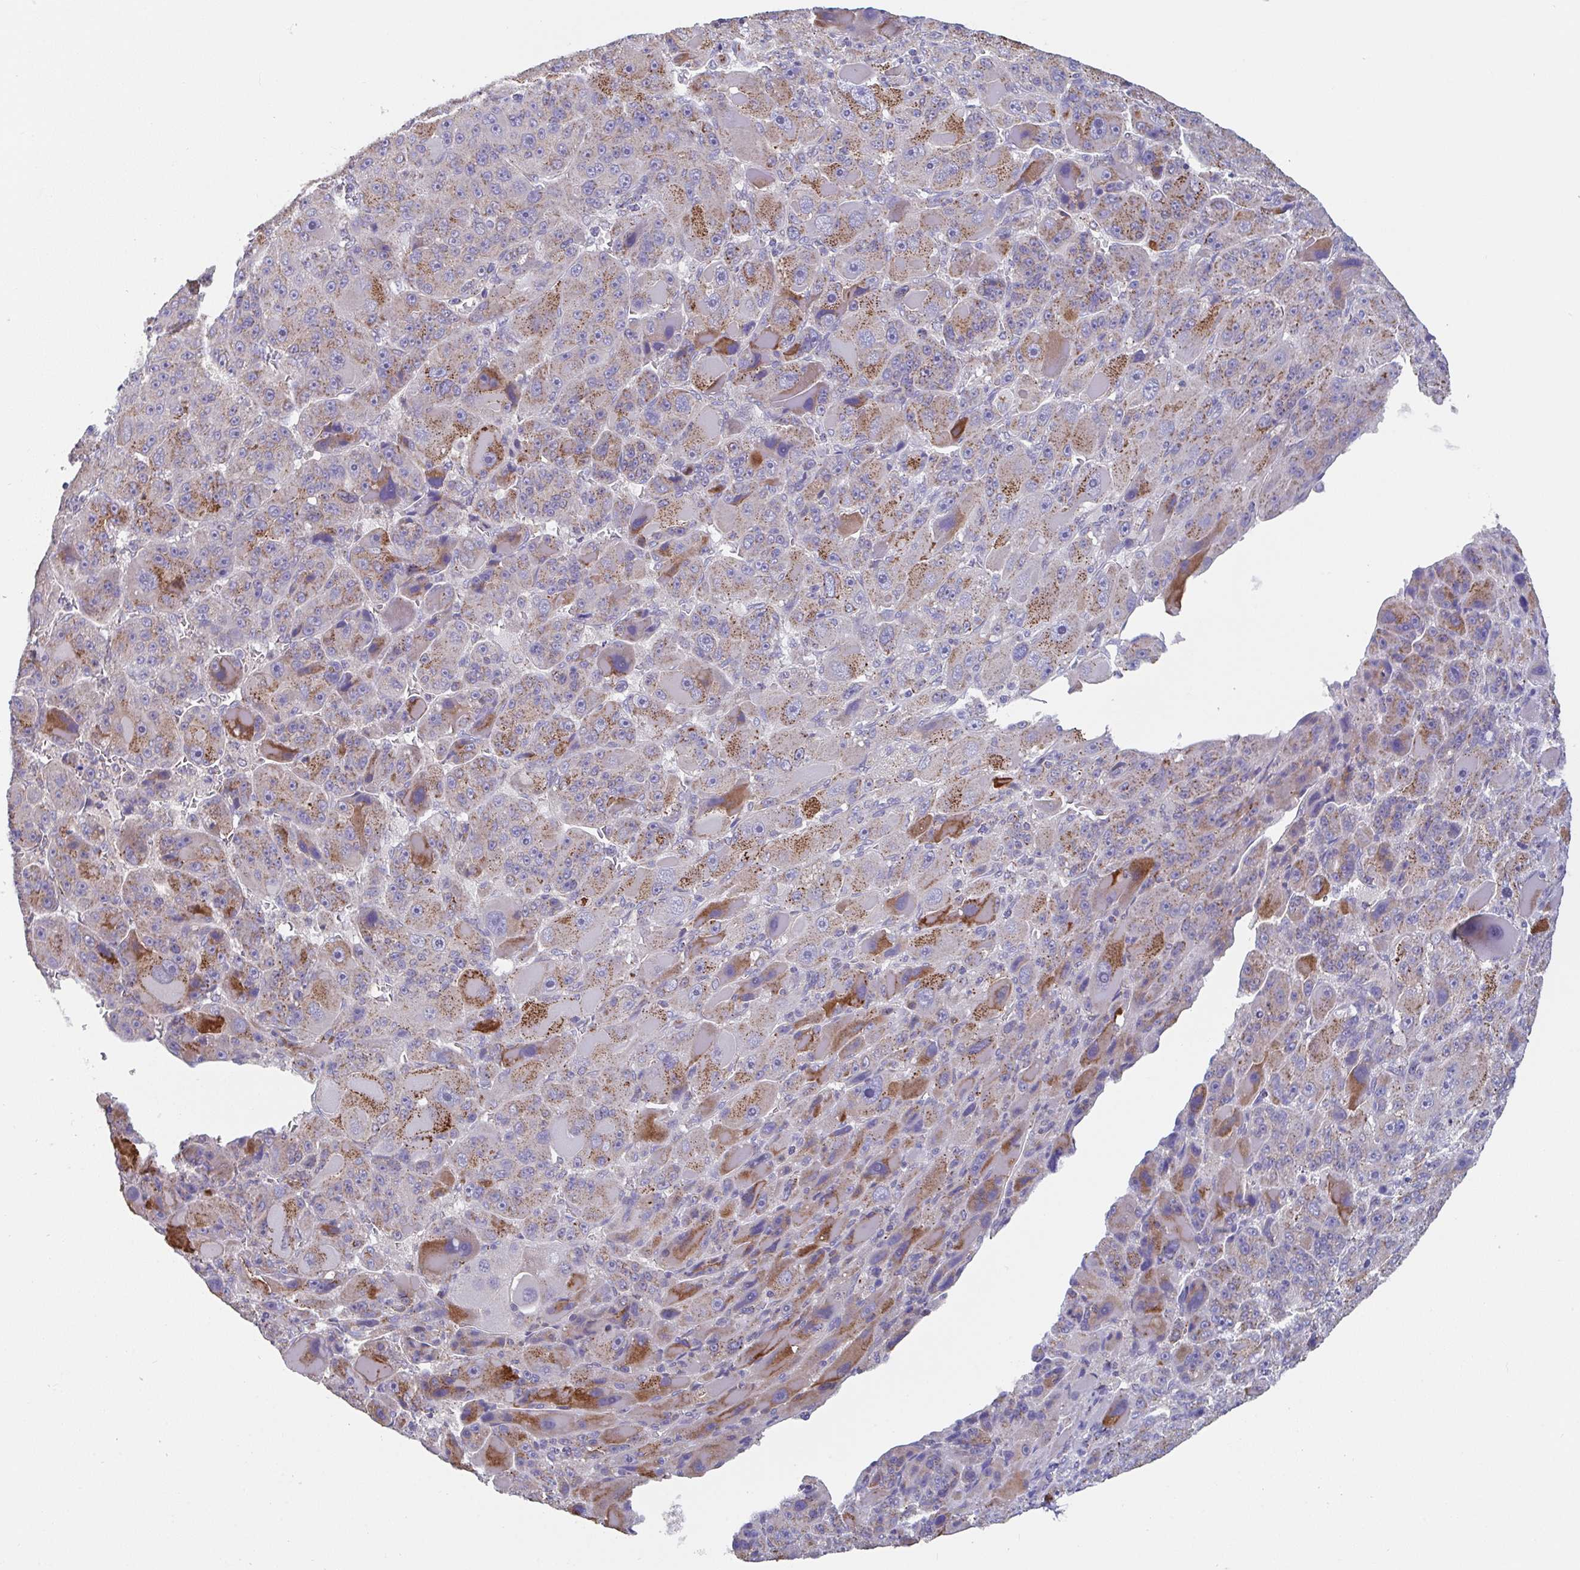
{"staining": {"intensity": "moderate", "quantity": "25%-75%", "location": "cytoplasmic/membranous"}, "tissue": "liver cancer", "cell_type": "Tumor cells", "image_type": "cancer", "snomed": [{"axis": "morphology", "description": "Carcinoma, Hepatocellular, NOS"}, {"axis": "topography", "description": "Liver"}], "caption": "Immunohistochemistry of human liver hepatocellular carcinoma displays medium levels of moderate cytoplasmic/membranous expression in about 25%-75% of tumor cells.", "gene": "PROSER3", "patient": {"sex": "male", "age": 76}}